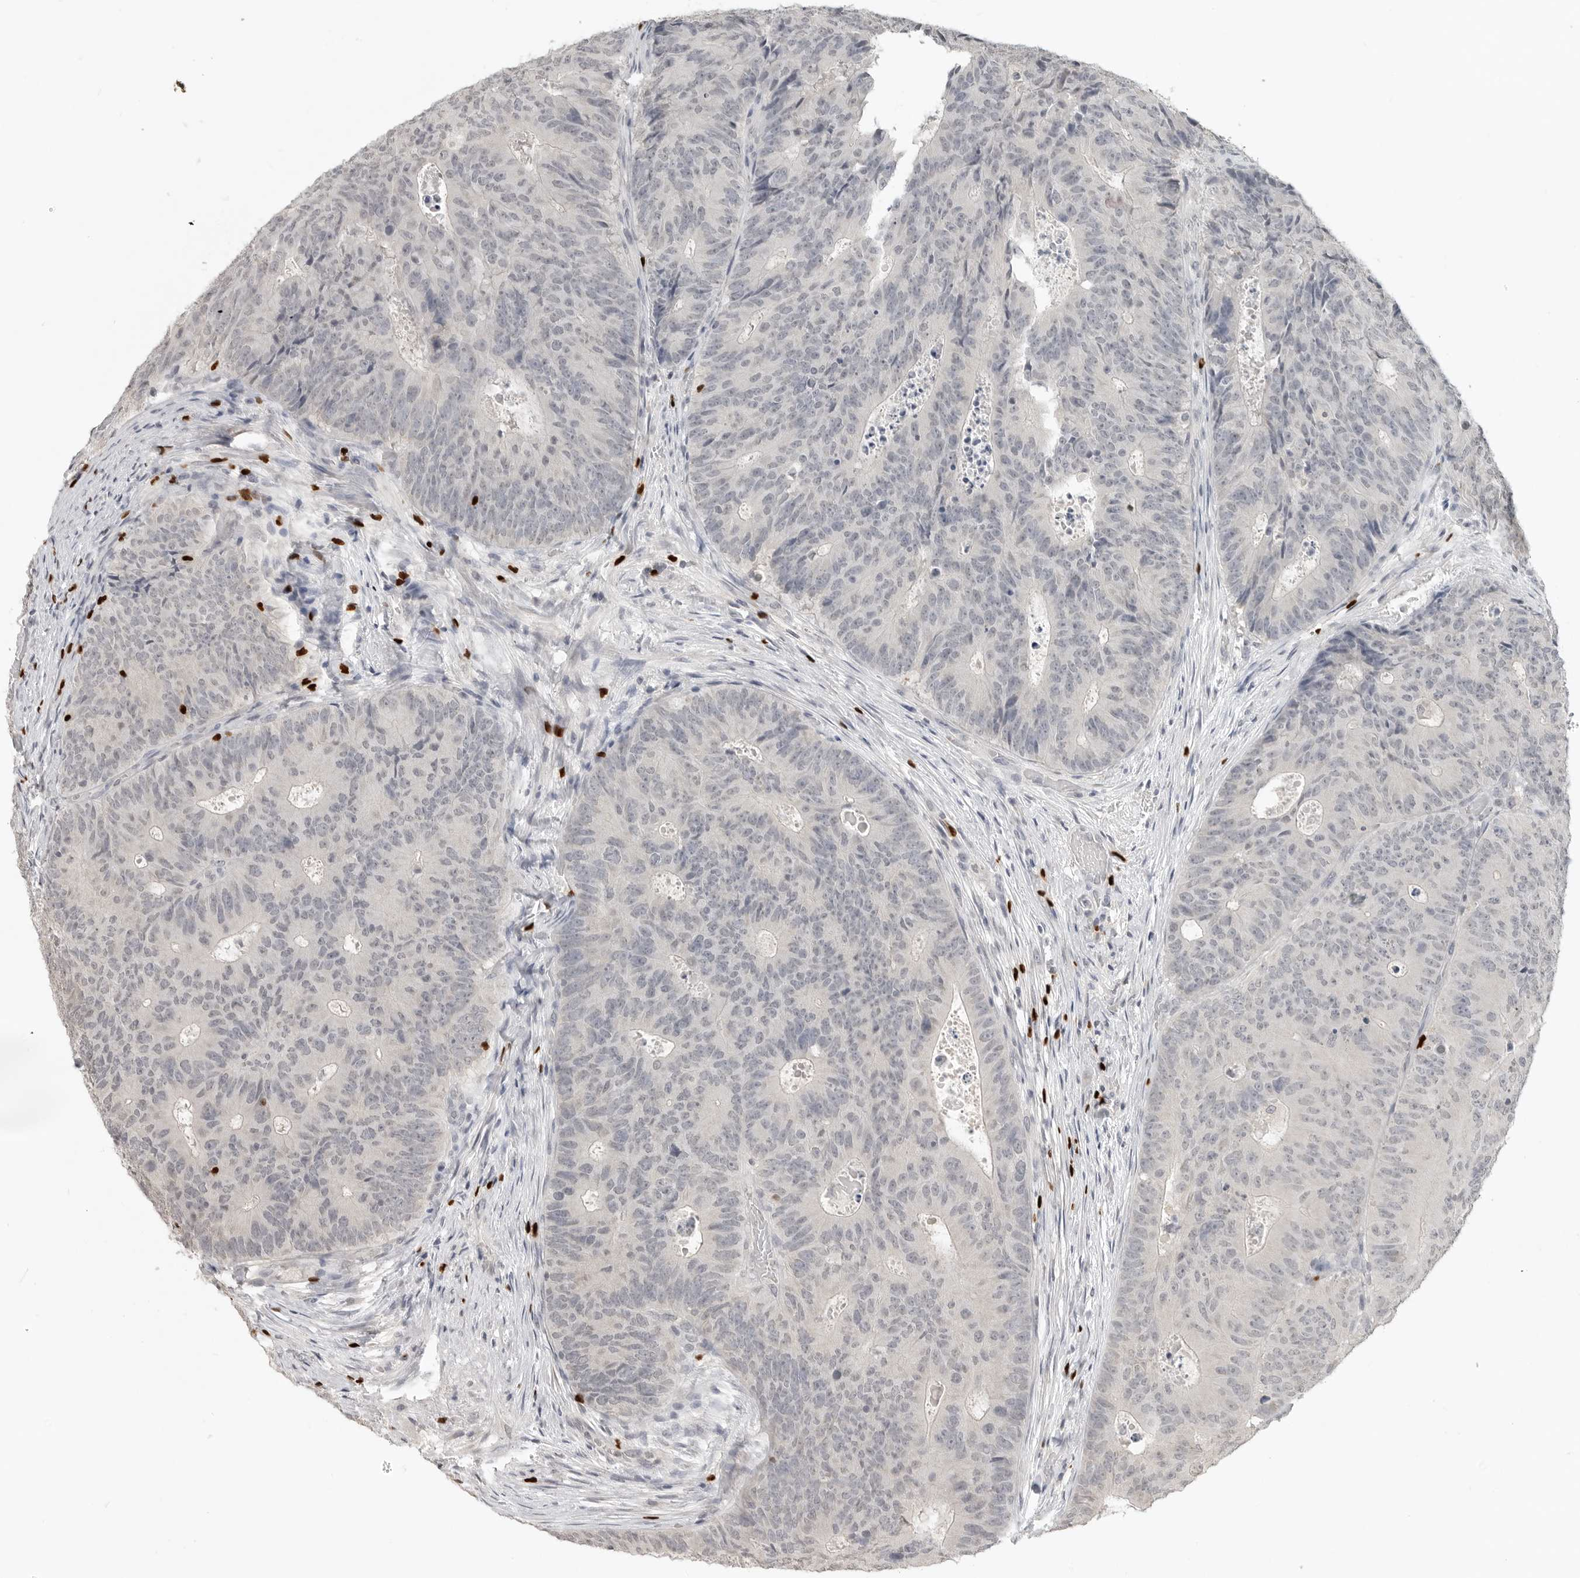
{"staining": {"intensity": "negative", "quantity": "none", "location": "none"}, "tissue": "colorectal cancer", "cell_type": "Tumor cells", "image_type": "cancer", "snomed": [{"axis": "morphology", "description": "Adenocarcinoma, NOS"}, {"axis": "topography", "description": "Colon"}], "caption": "The micrograph shows no significant expression in tumor cells of adenocarcinoma (colorectal).", "gene": "FOXP3", "patient": {"sex": "male", "age": 87}}